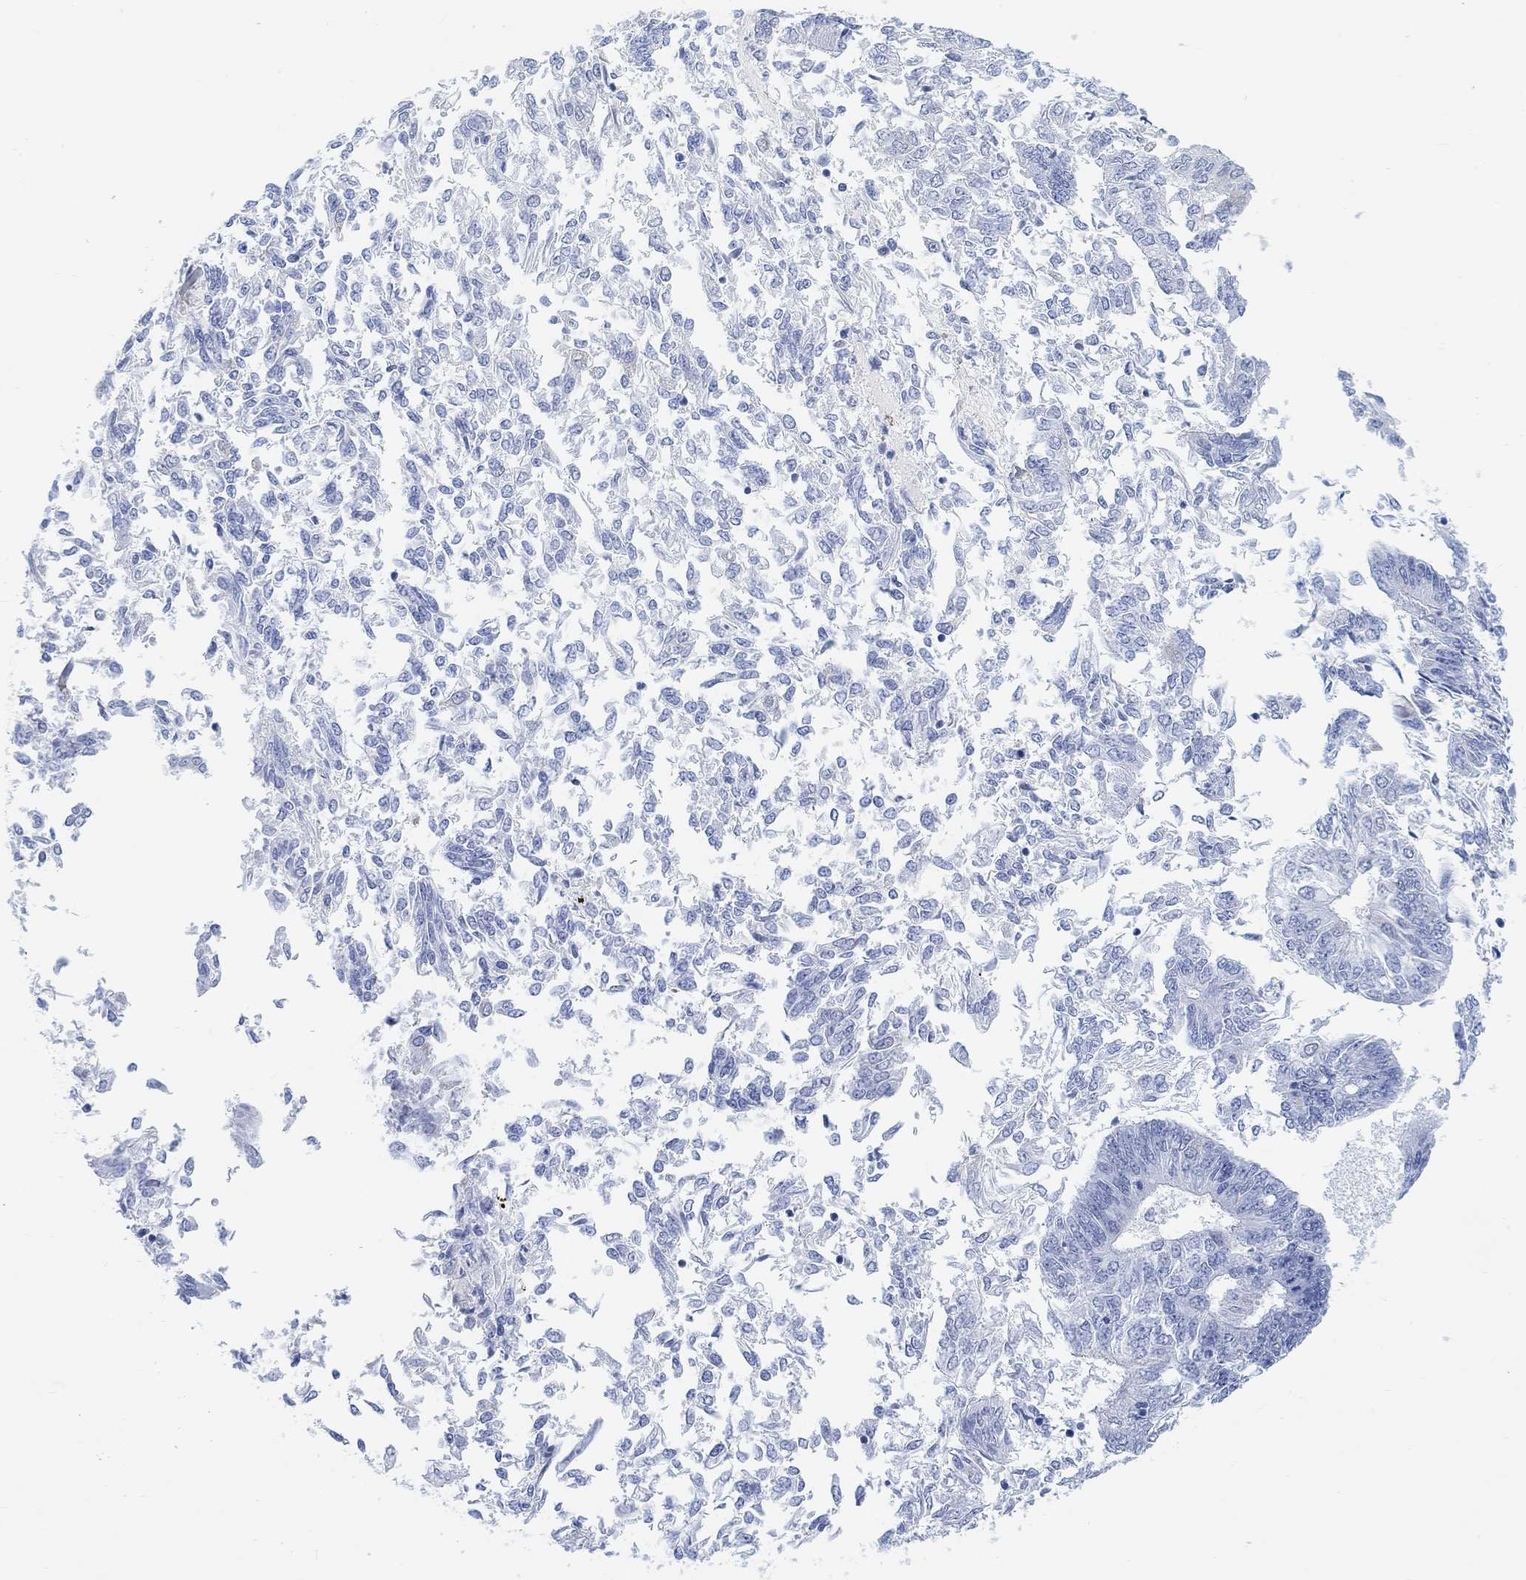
{"staining": {"intensity": "negative", "quantity": "none", "location": "none"}, "tissue": "endometrial cancer", "cell_type": "Tumor cells", "image_type": "cancer", "snomed": [{"axis": "morphology", "description": "Adenocarcinoma, NOS"}, {"axis": "topography", "description": "Endometrium"}], "caption": "Tumor cells are negative for protein expression in human endometrial cancer (adenocarcinoma).", "gene": "ENO4", "patient": {"sex": "female", "age": 58}}